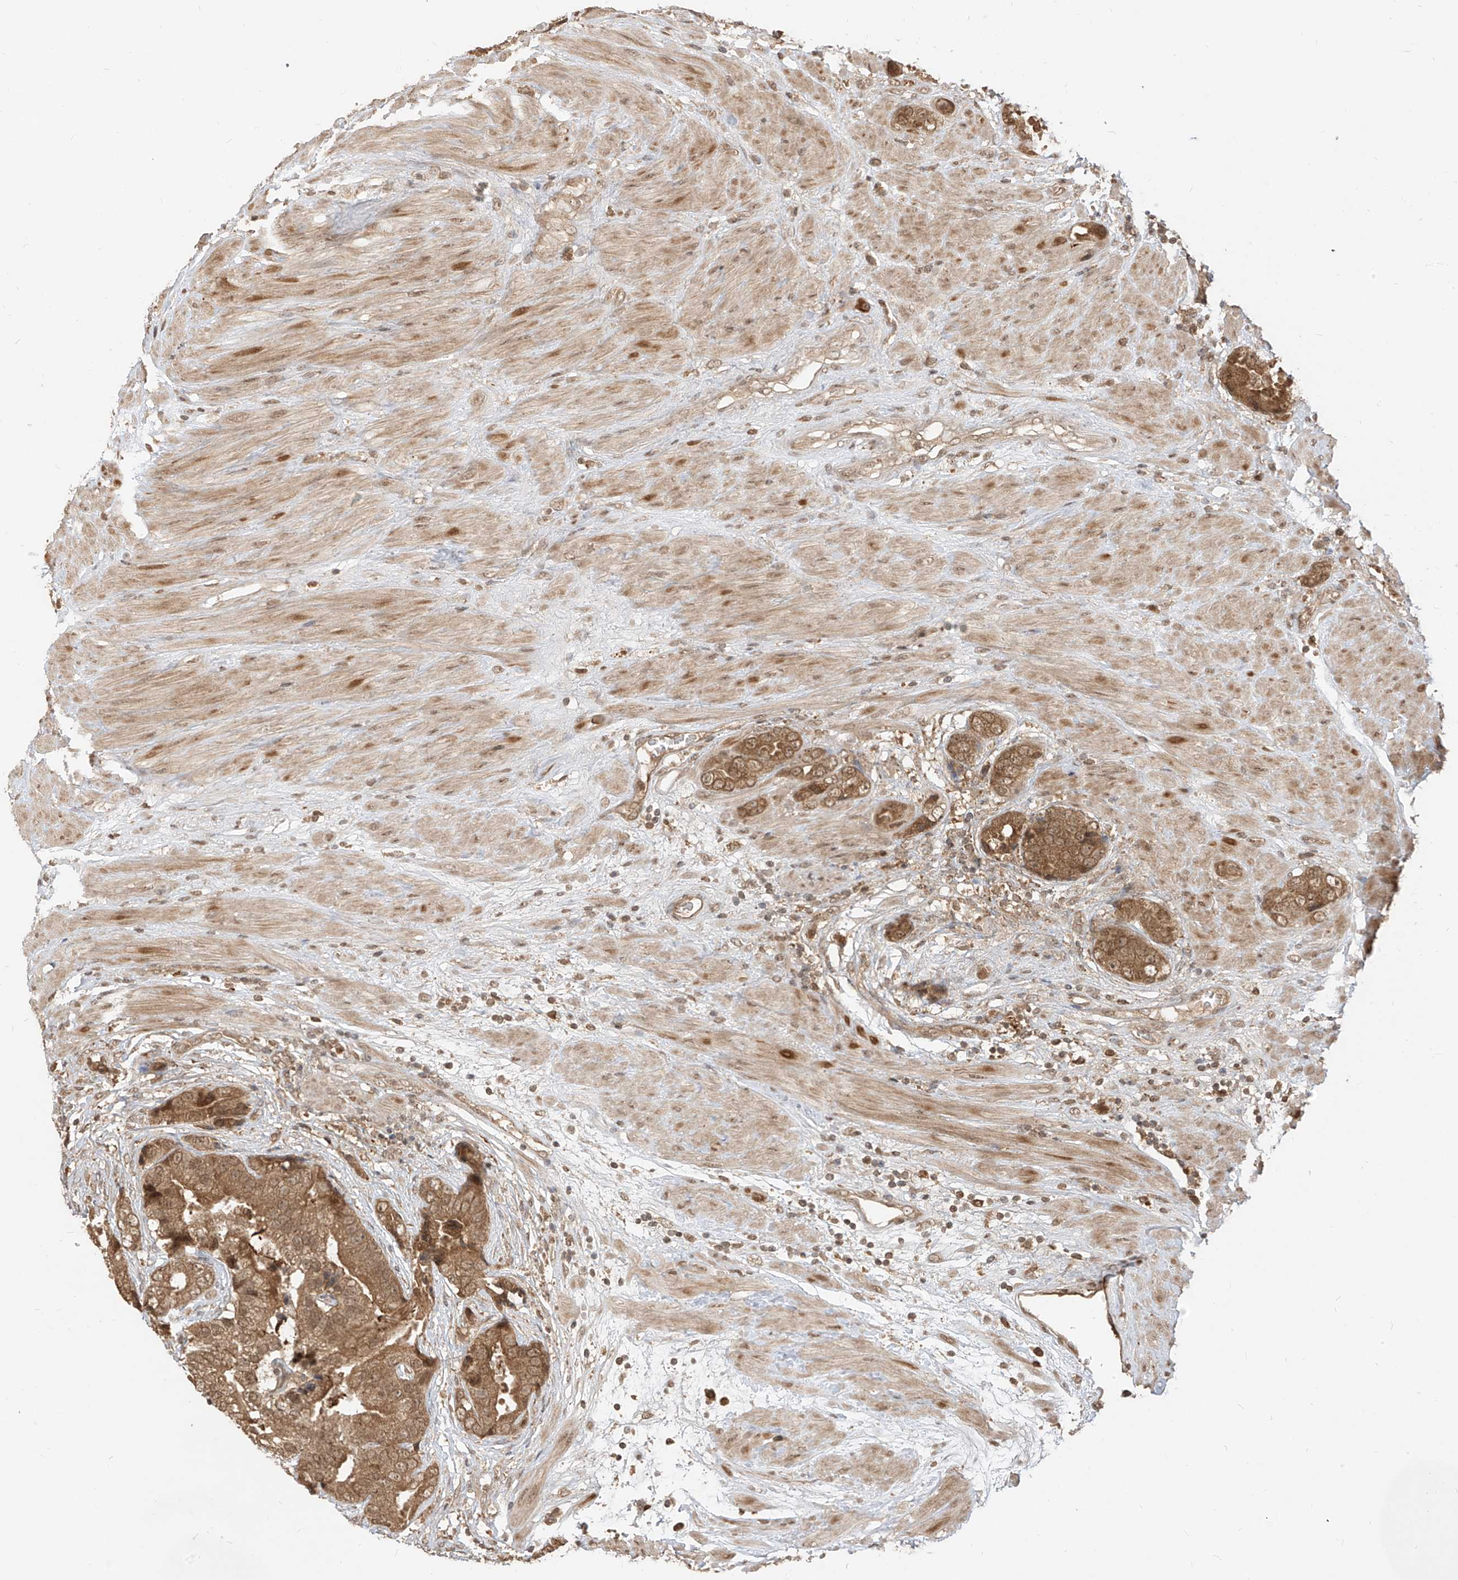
{"staining": {"intensity": "moderate", "quantity": ">75%", "location": "cytoplasmic/membranous,nuclear"}, "tissue": "prostate cancer", "cell_type": "Tumor cells", "image_type": "cancer", "snomed": [{"axis": "morphology", "description": "Adenocarcinoma, High grade"}, {"axis": "topography", "description": "Prostate"}], "caption": "A high-resolution micrograph shows immunohistochemistry (IHC) staining of prostate cancer (high-grade adenocarcinoma), which exhibits moderate cytoplasmic/membranous and nuclear expression in approximately >75% of tumor cells.", "gene": "LCOR", "patient": {"sex": "male", "age": 70}}